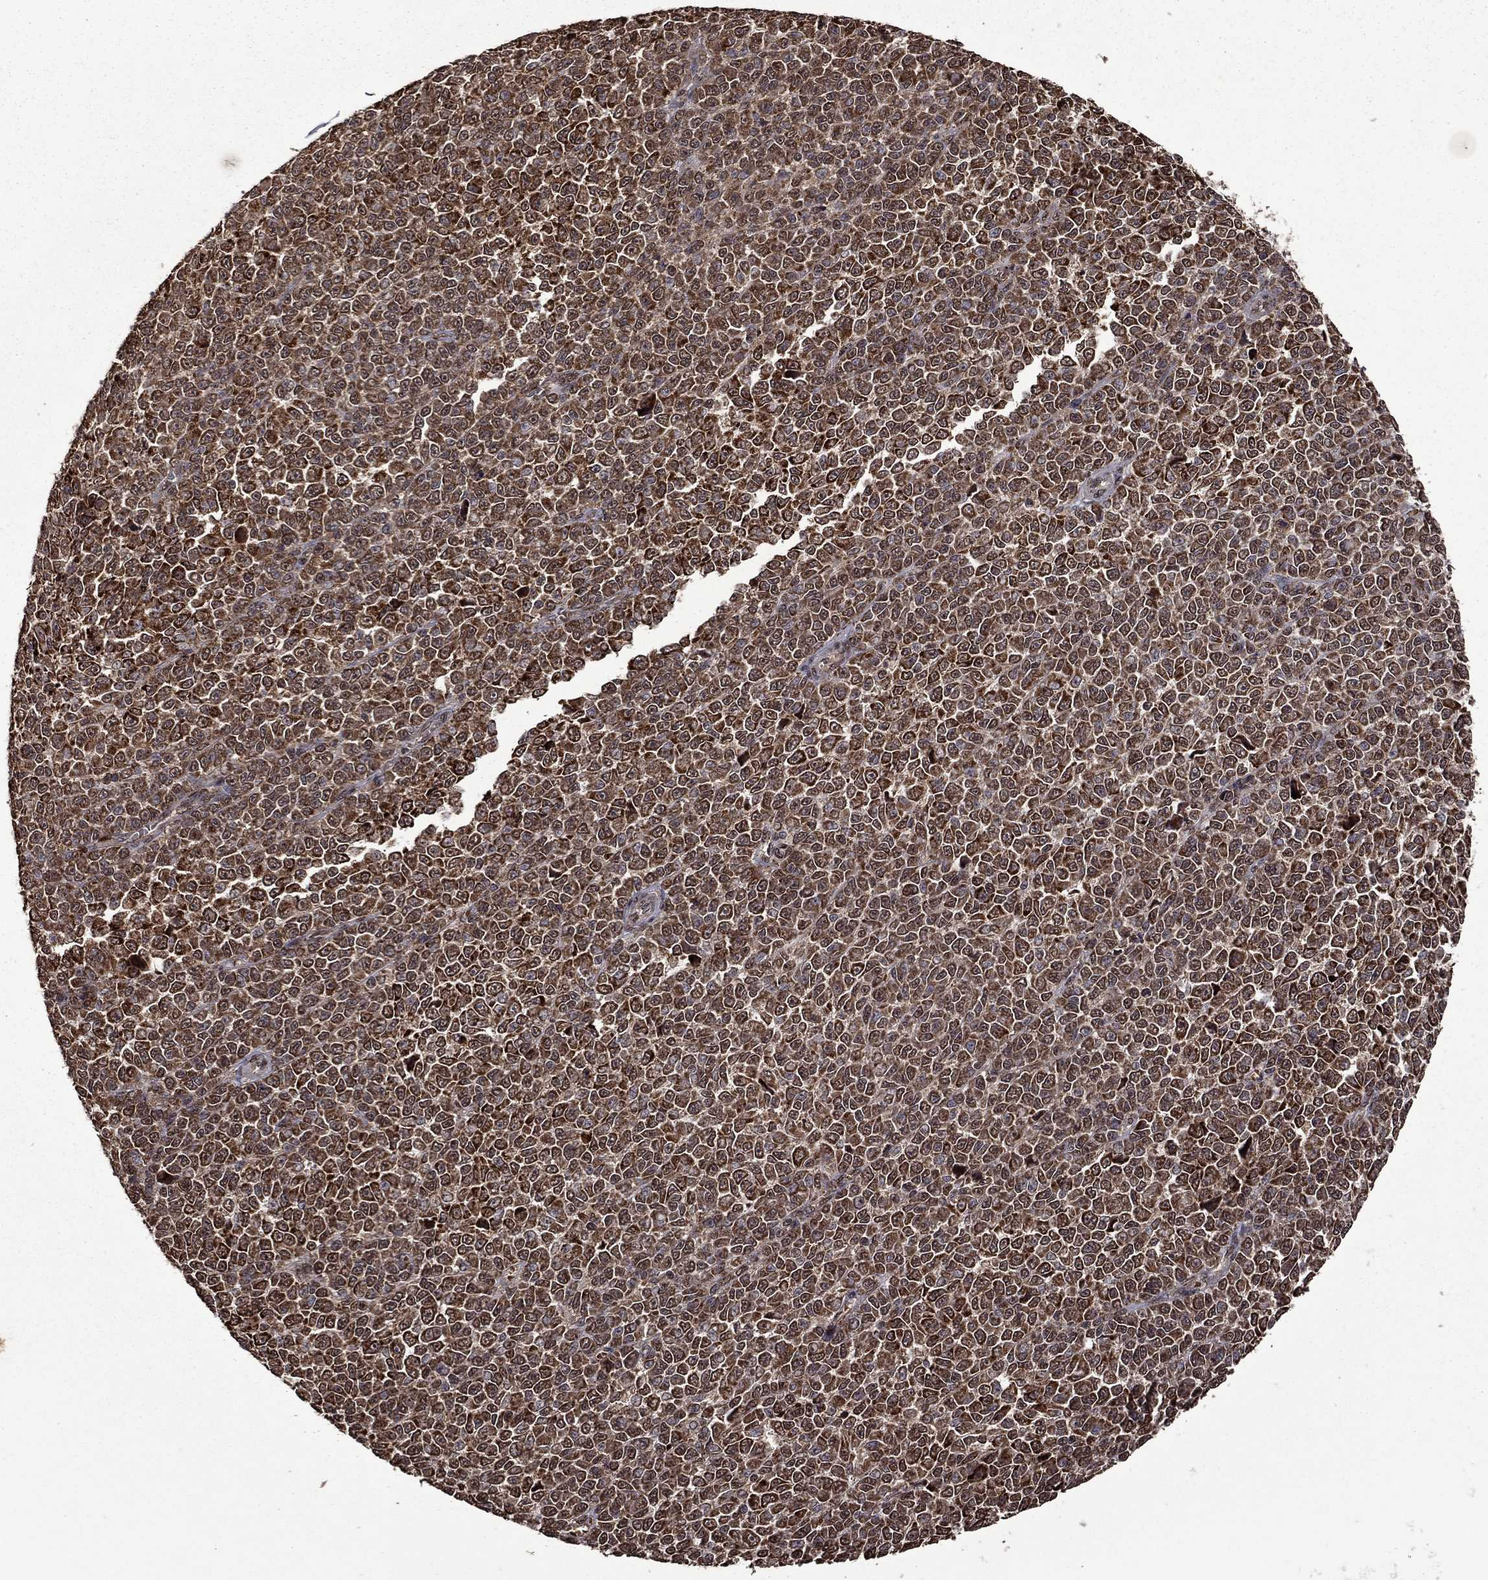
{"staining": {"intensity": "moderate", "quantity": ">75%", "location": "cytoplasmic/membranous"}, "tissue": "melanoma", "cell_type": "Tumor cells", "image_type": "cancer", "snomed": [{"axis": "morphology", "description": "Malignant melanoma, NOS"}, {"axis": "topography", "description": "Skin"}], "caption": "Malignant melanoma tissue shows moderate cytoplasmic/membranous expression in about >75% of tumor cells, visualized by immunohistochemistry.", "gene": "ITM2B", "patient": {"sex": "female", "age": 95}}